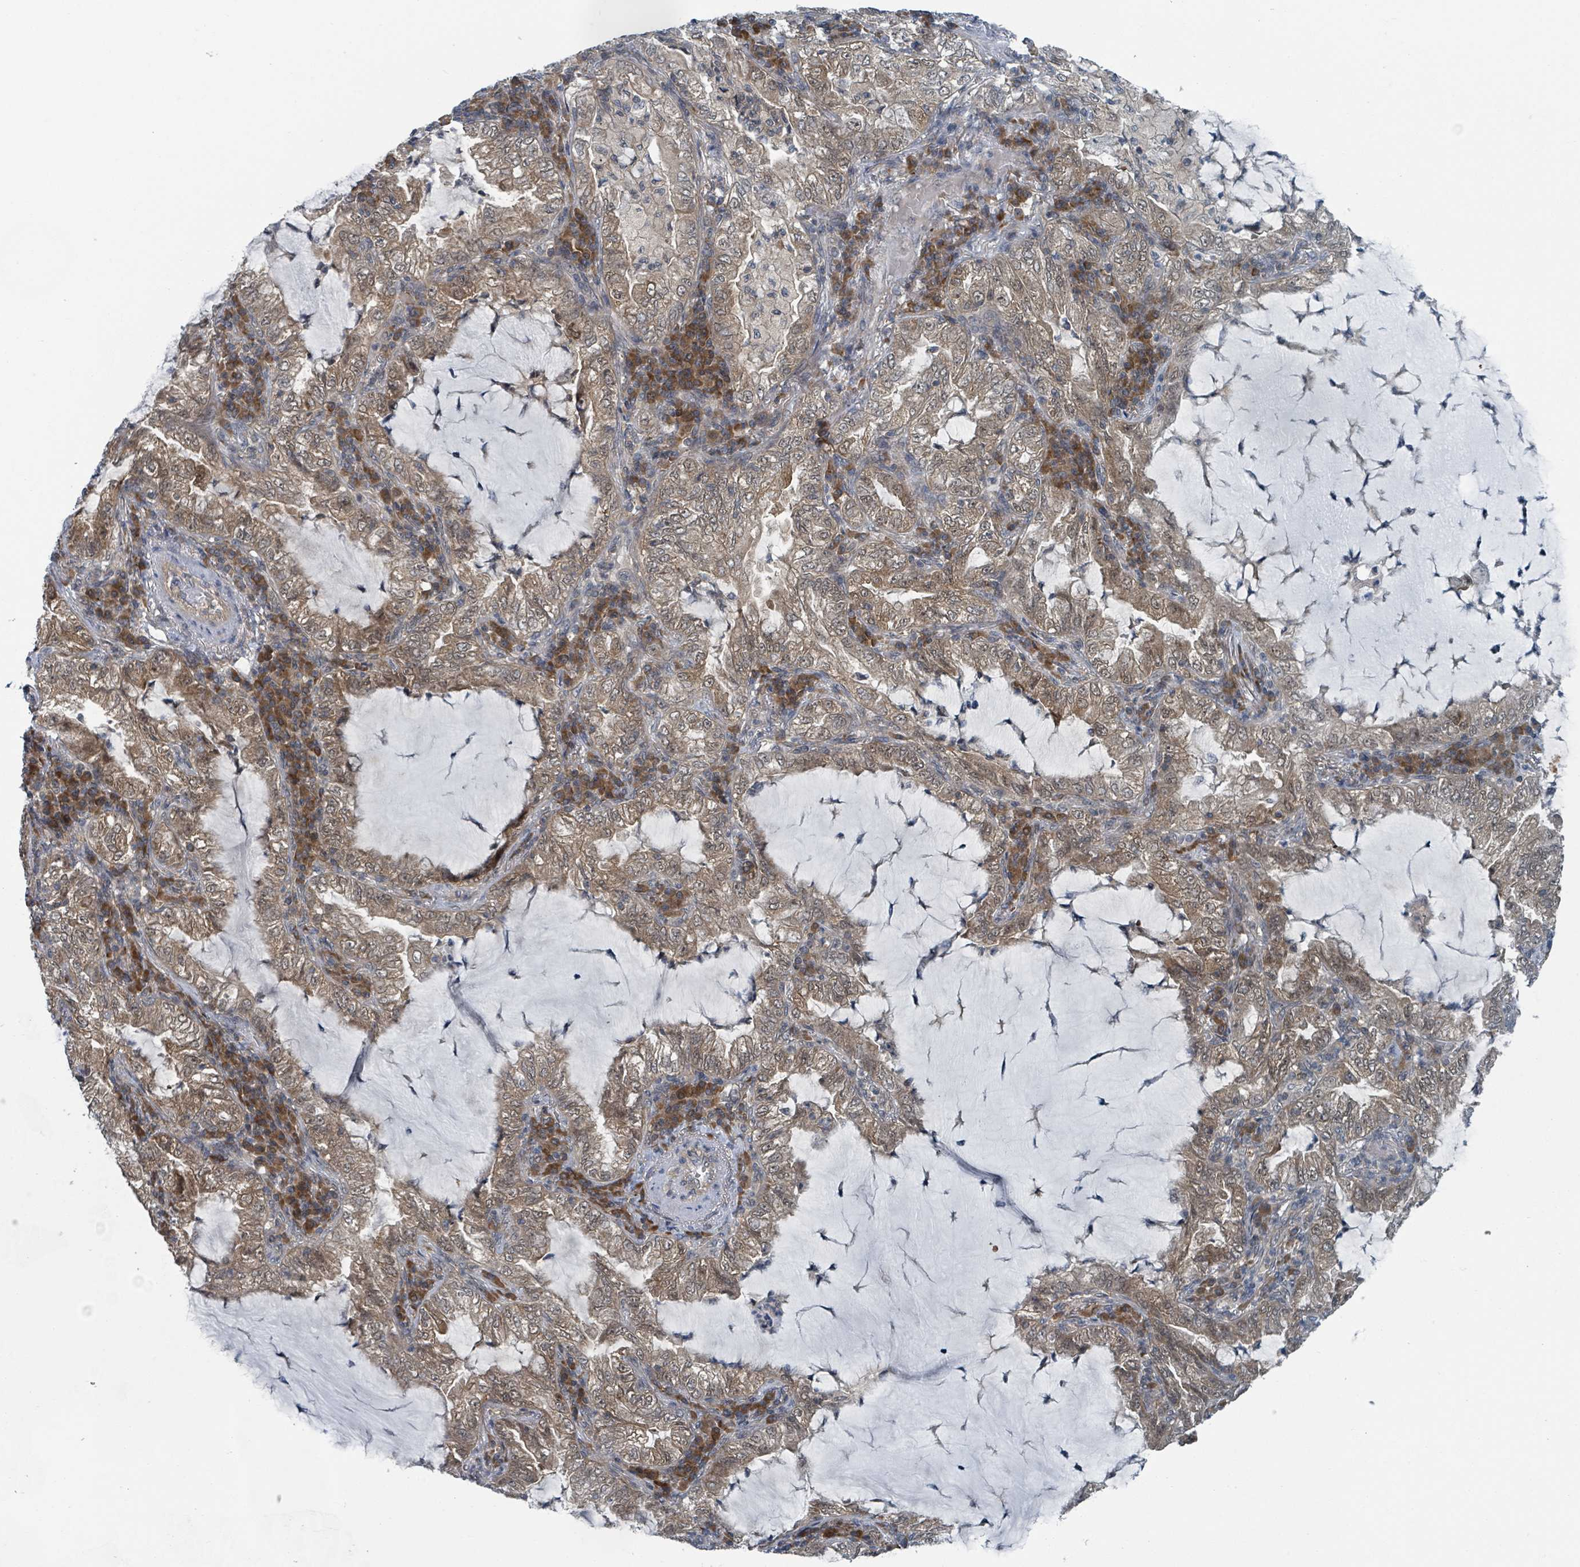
{"staining": {"intensity": "weak", "quantity": ">75%", "location": "cytoplasmic/membranous,nuclear"}, "tissue": "lung cancer", "cell_type": "Tumor cells", "image_type": "cancer", "snomed": [{"axis": "morphology", "description": "Adenocarcinoma, NOS"}, {"axis": "topography", "description": "Lung"}], "caption": "IHC (DAB (3,3'-diaminobenzidine)) staining of lung adenocarcinoma reveals weak cytoplasmic/membranous and nuclear protein staining in approximately >75% of tumor cells.", "gene": "GOLGA7", "patient": {"sex": "female", "age": 73}}